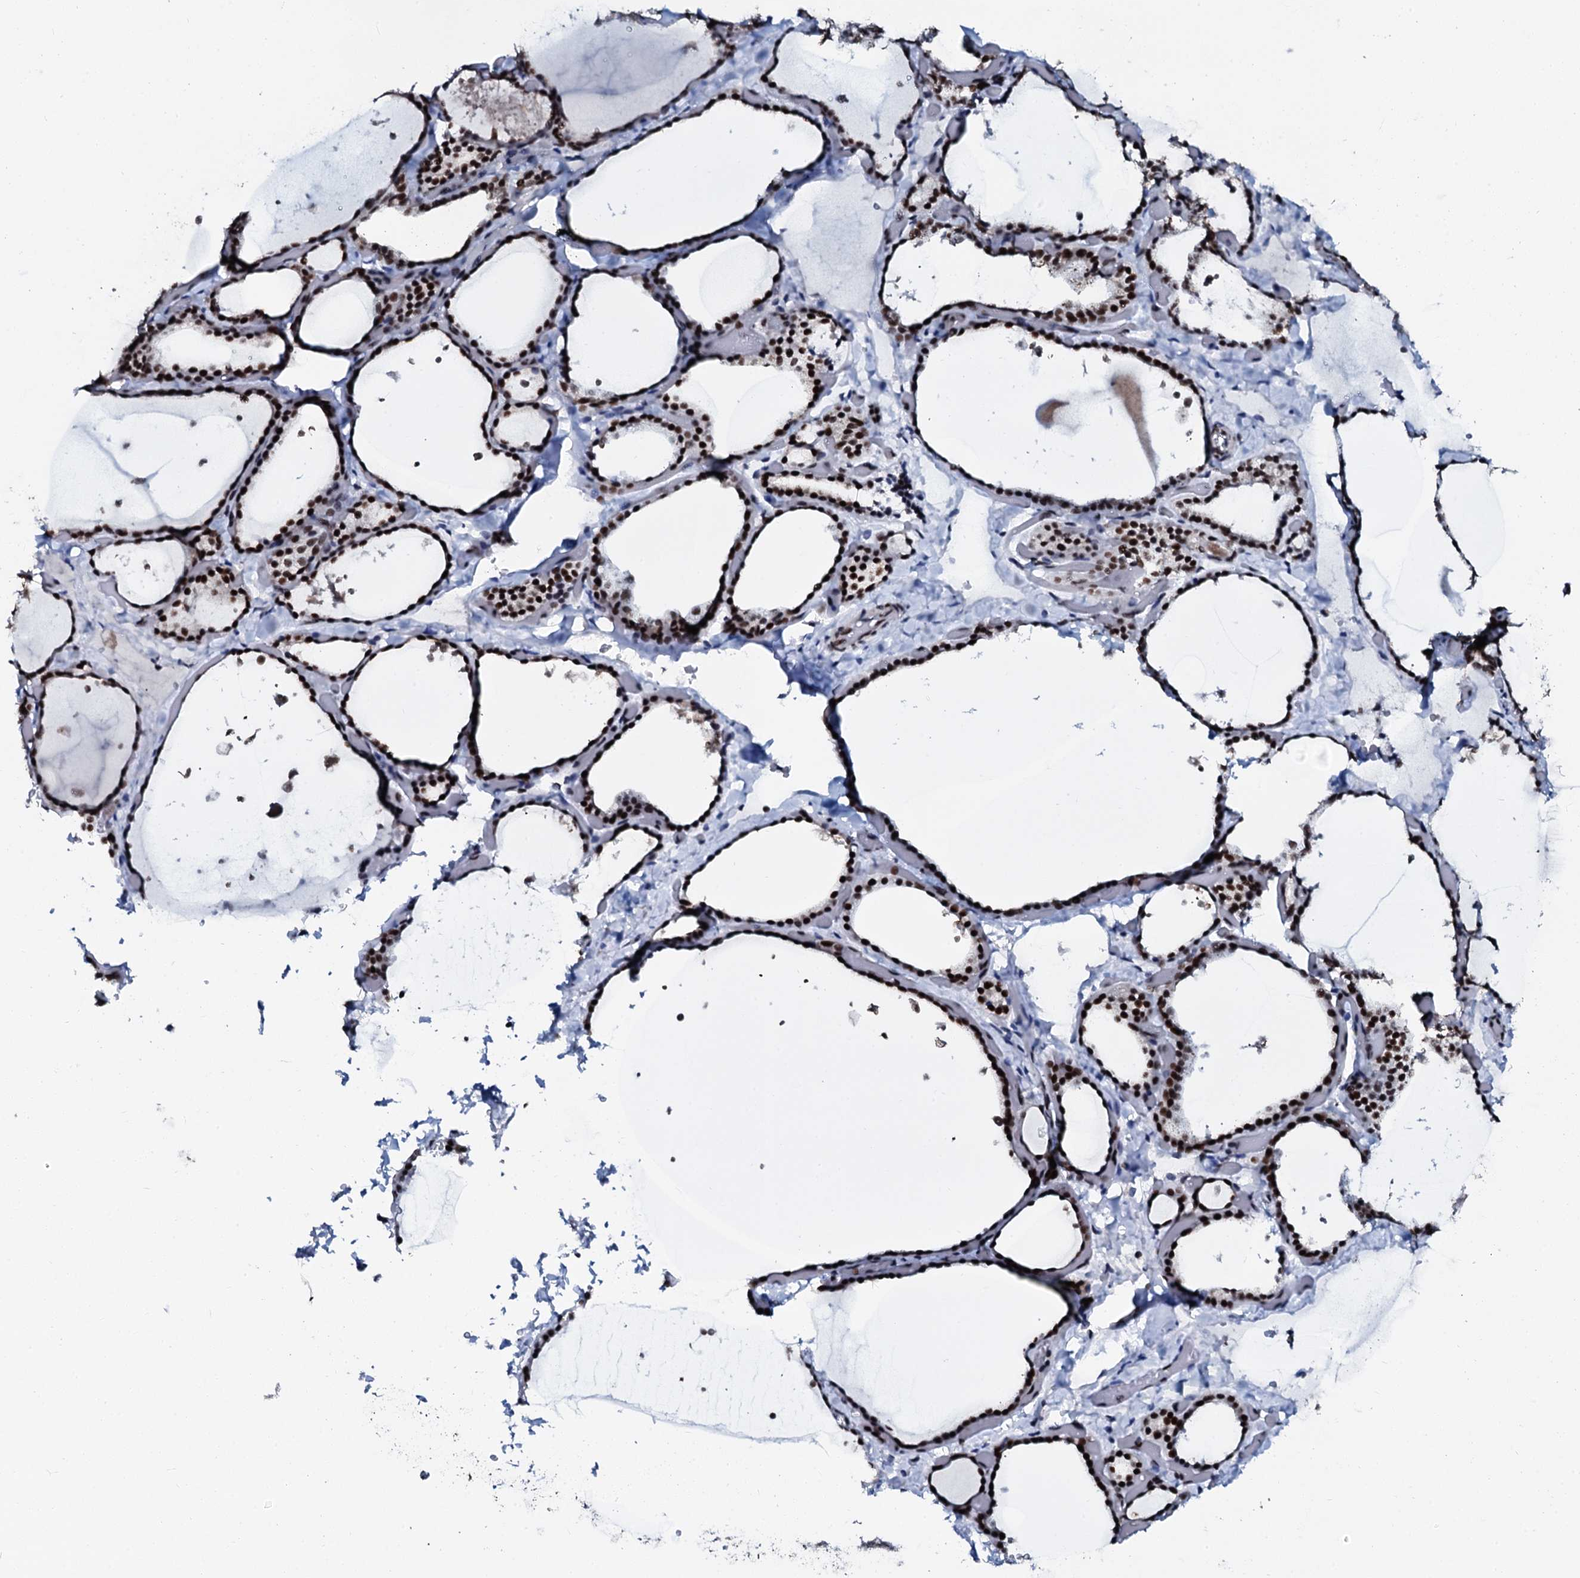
{"staining": {"intensity": "strong", "quantity": ">75%", "location": "nuclear"}, "tissue": "thyroid gland", "cell_type": "Glandular cells", "image_type": "normal", "snomed": [{"axis": "morphology", "description": "Normal tissue, NOS"}, {"axis": "topography", "description": "Thyroid gland"}], "caption": "Immunohistochemical staining of normal human thyroid gland reveals high levels of strong nuclear staining in about >75% of glandular cells.", "gene": "SLTM", "patient": {"sex": "female", "age": 44}}